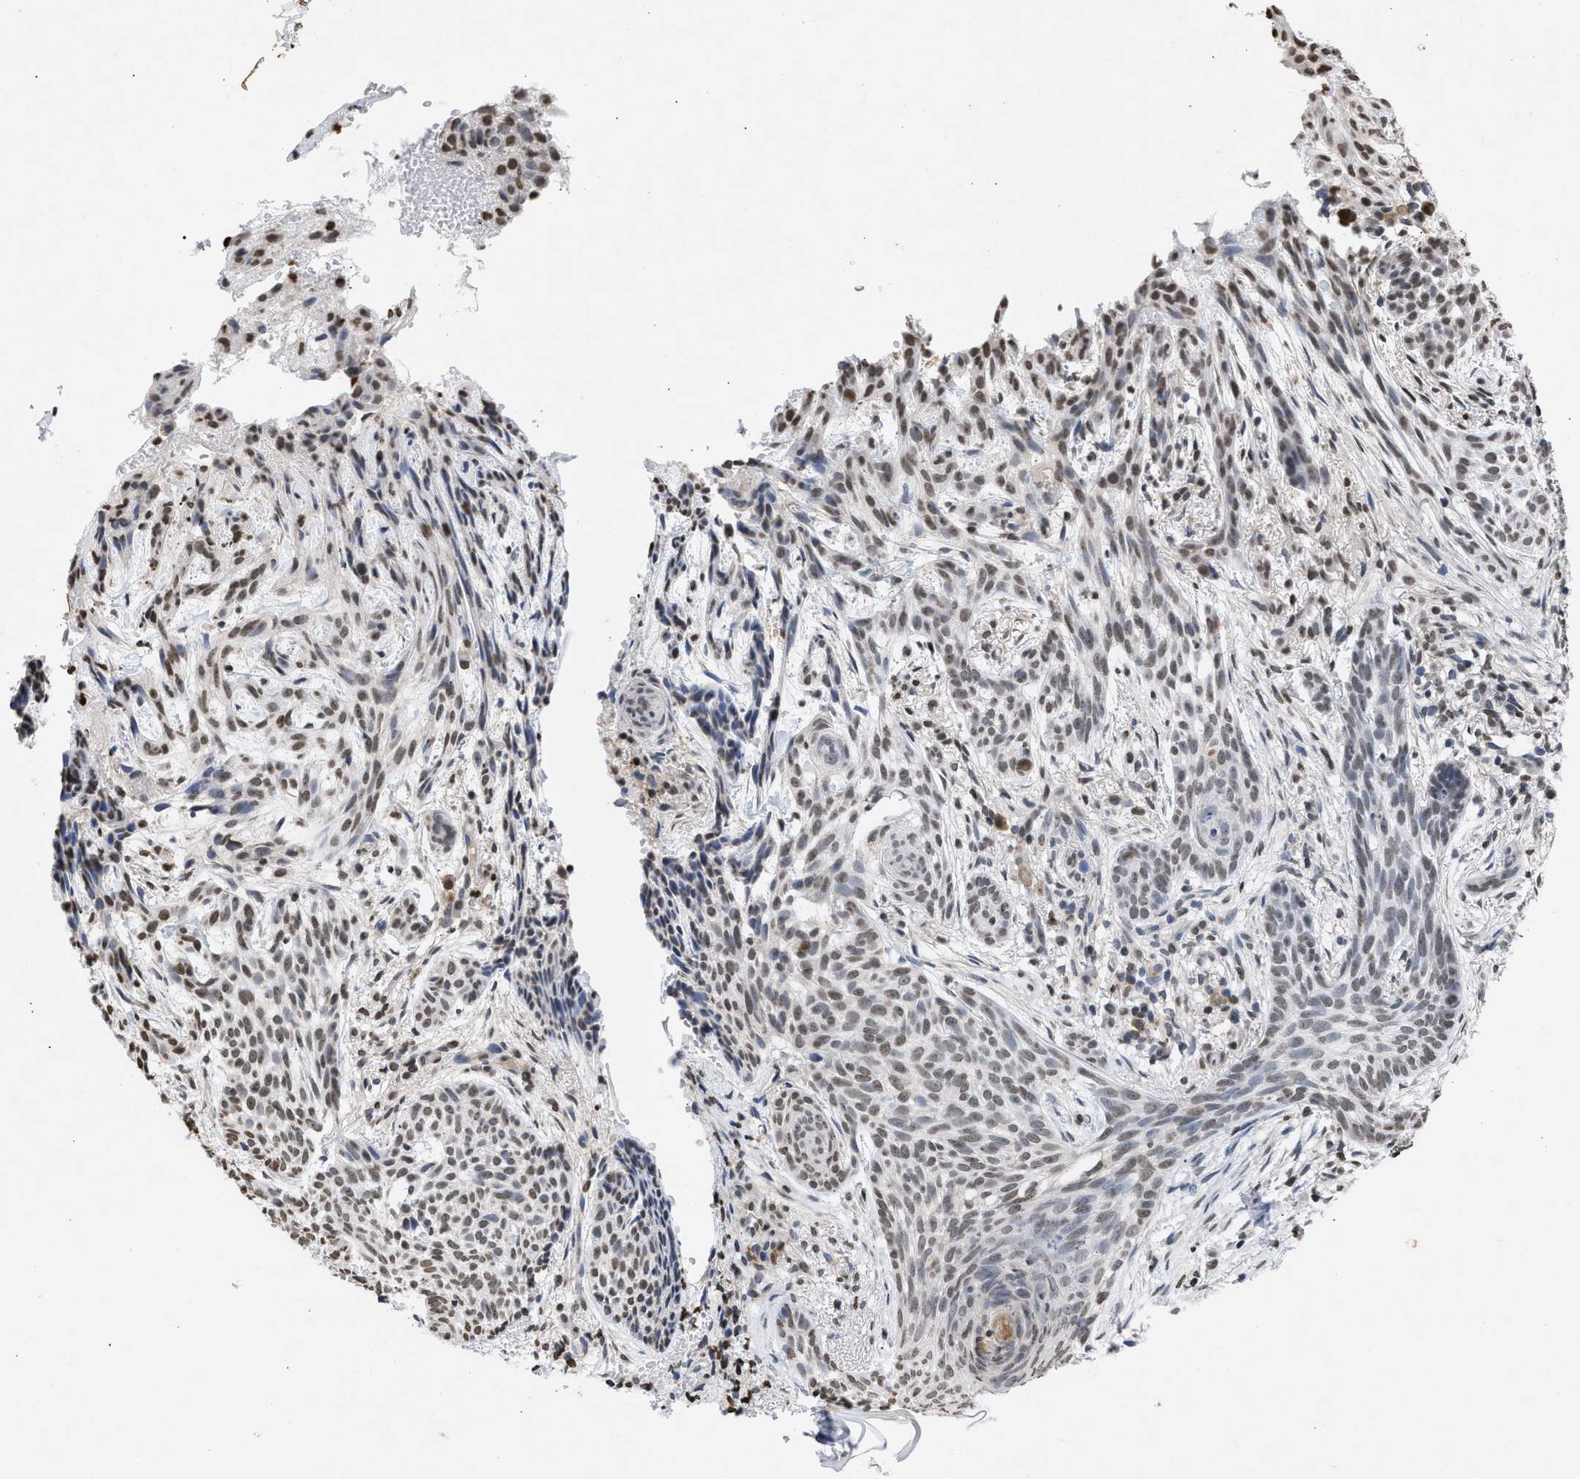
{"staining": {"intensity": "weak", "quantity": ">75%", "location": "nuclear"}, "tissue": "skin cancer", "cell_type": "Tumor cells", "image_type": "cancer", "snomed": [{"axis": "morphology", "description": "Basal cell carcinoma"}, {"axis": "topography", "description": "Skin"}], "caption": "Immunohistochemical staining of skin cancer (basal cell carcinoma) reveals low levels of weak nuclear positivity in about >75% of tumor cells.", "gene": "NUP35", "patient": {"sex": "female", "age": 59}}